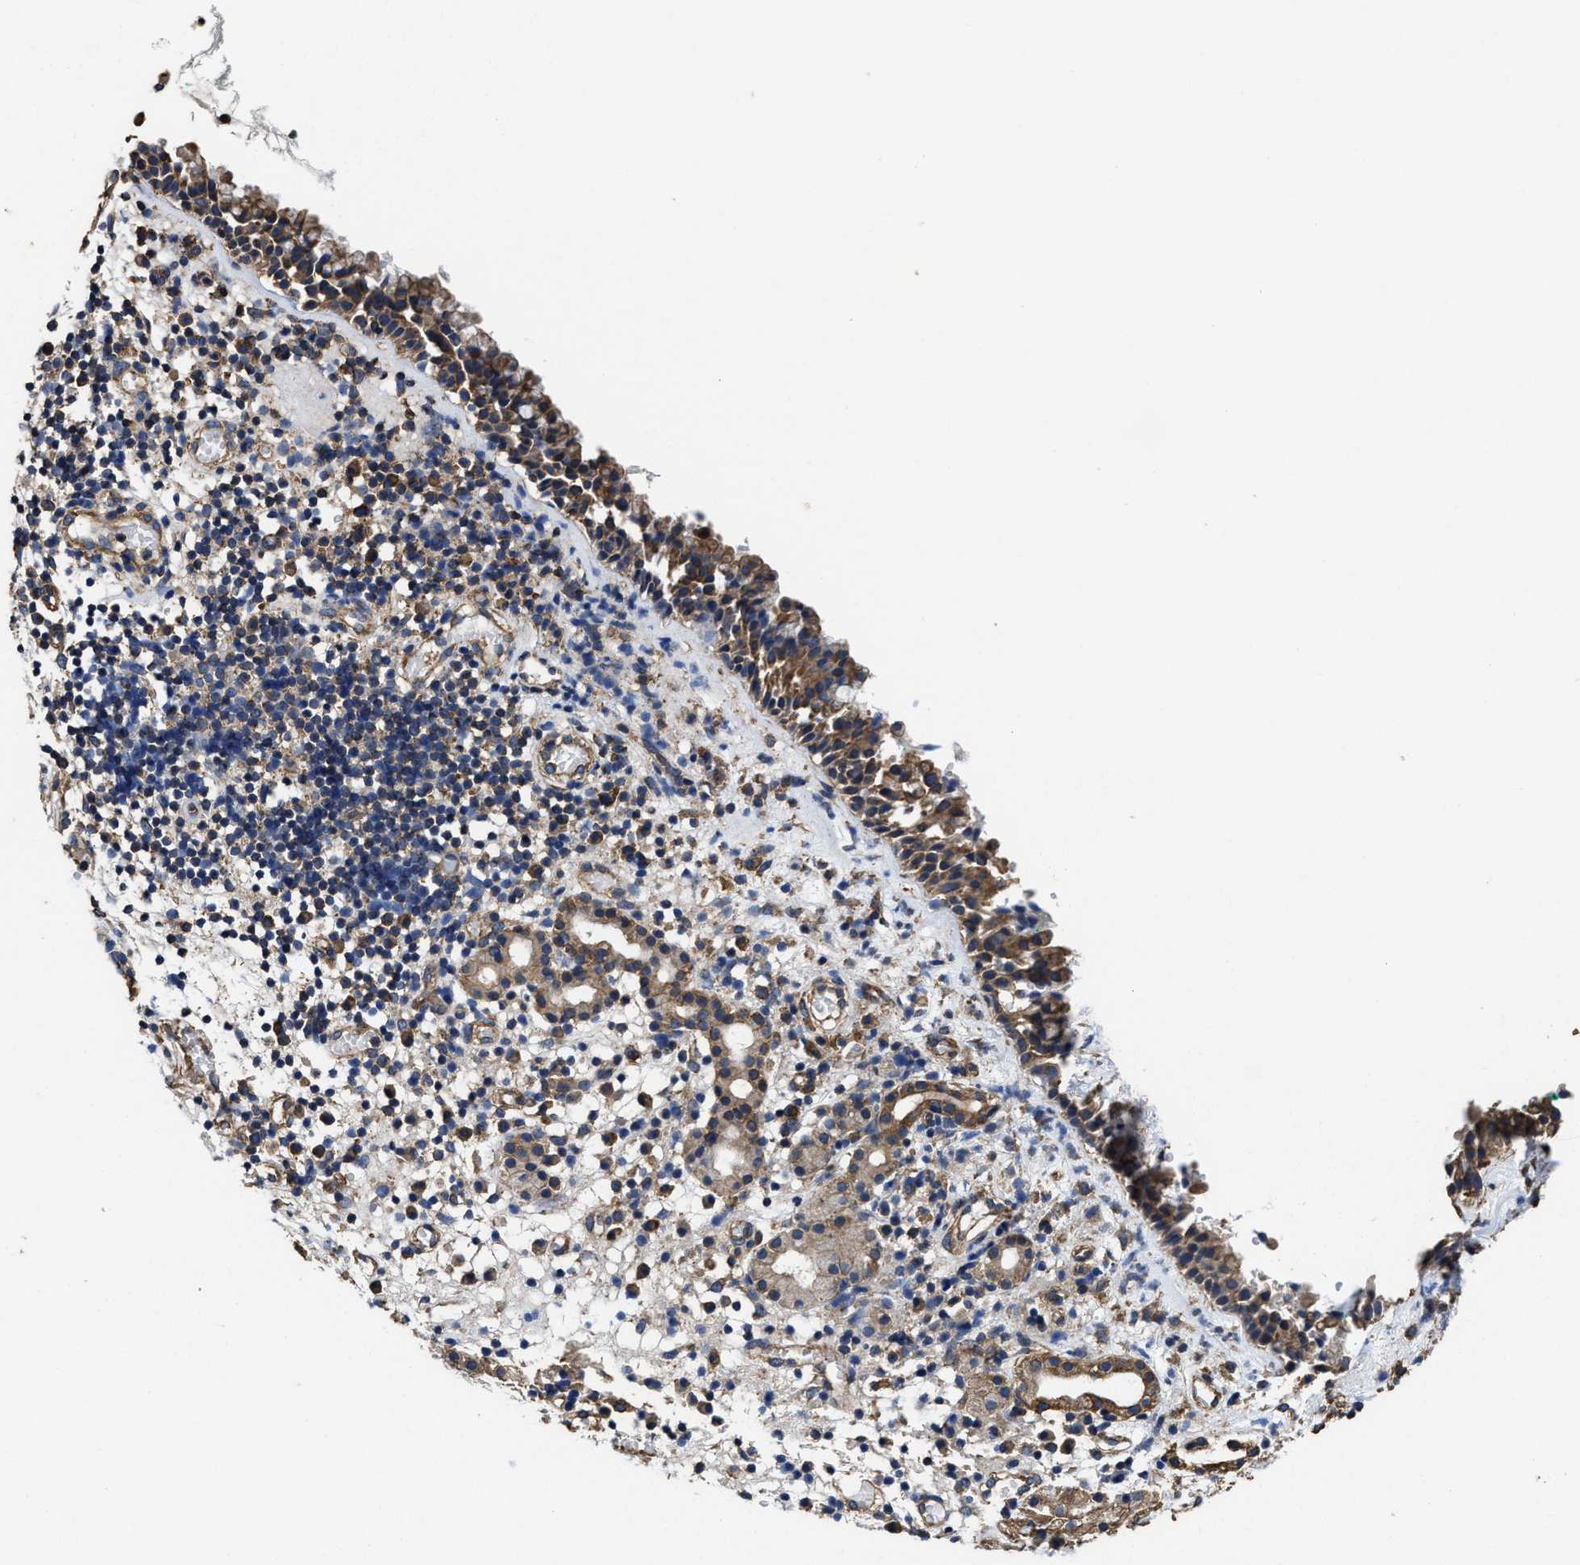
{"staining": {"intensity": "moderate", "quantity": ">75%", "location": "cytoplasmic/membranous"}, "tissue": "nasopharynx", "cell_type": "Respiratory epithelial cells", "image_type": "normal", "snomed": [{"axis": "morphology", "description": "Normal tissue, NOS"}, {"axis": "morphology", "description": "Basal cell carcinoma"}, {"axis": "topography", "description": "Cartilage tissue"}, {"axis": "topography", "description": "Nasopharynx"}, {"axis": "topography", "description": "Oral tissue"}], "caption": "Moderate cytoplasmic/membranous positivity for a protein is seen in about >75% of respiratory epithelial cells of benign nasopharynx using IHC.", "gene": "SFXN4", "patient": {"sex": "female", "age": 77}}